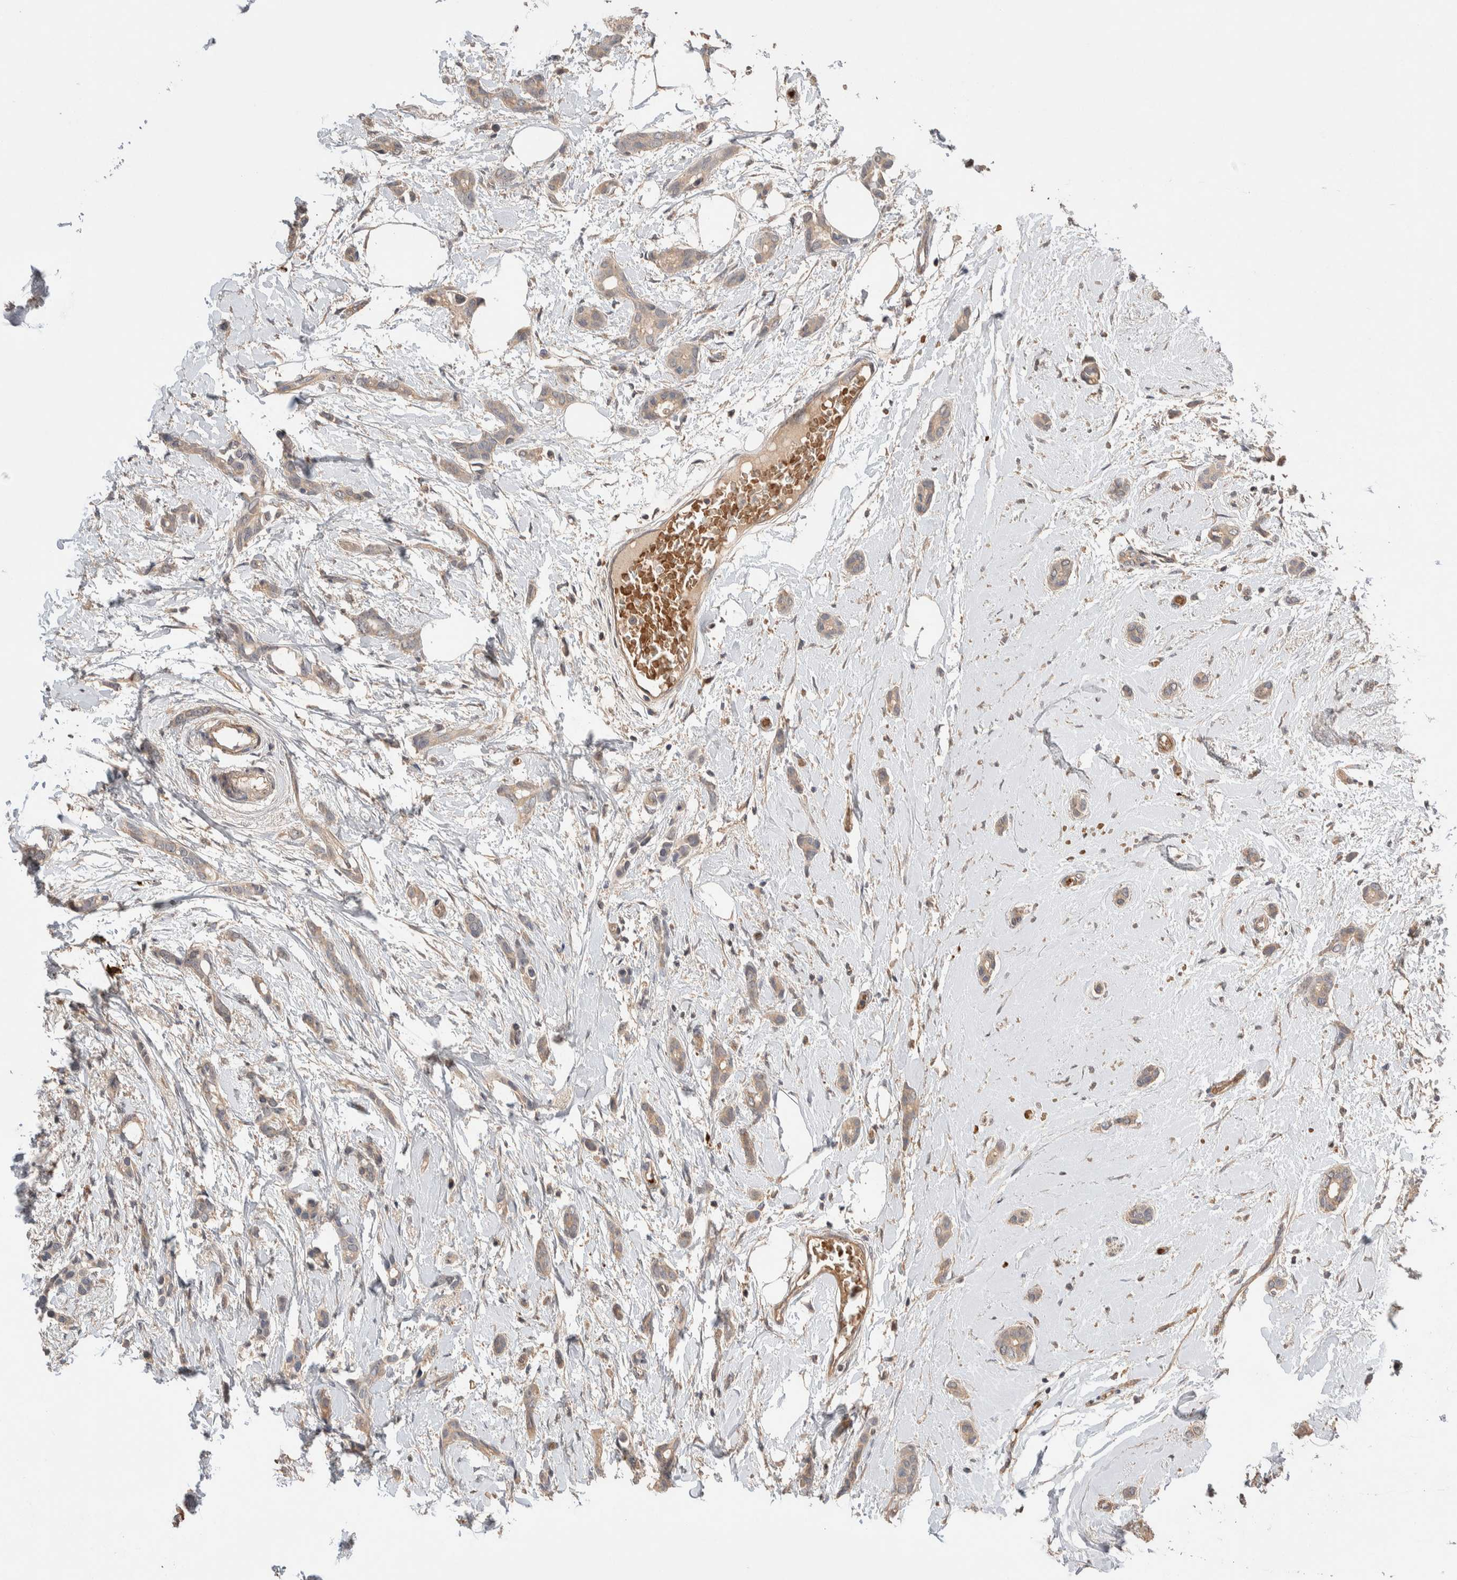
{"staining": {"intensity": "weak", "quantity": ">75%", "location": "cytoplasmic/membranous"}, "tissue": "breast cancer", "cell_type": "Tumor cells", "image_type": "cancer", "snomed": [{"axis": "morphology", "description": "Duct carcinoma"}, {"axis": "topography", "description": "Breast"}], "caption": "Brown immunohistochemical staining in intraductal carcinoma (breast) demonstrates weak cytoplasmic/membranous positivity in about >75% of tumor cells.", "gene": "WDR91", "patient": {"sex": "female", "age": 55}}